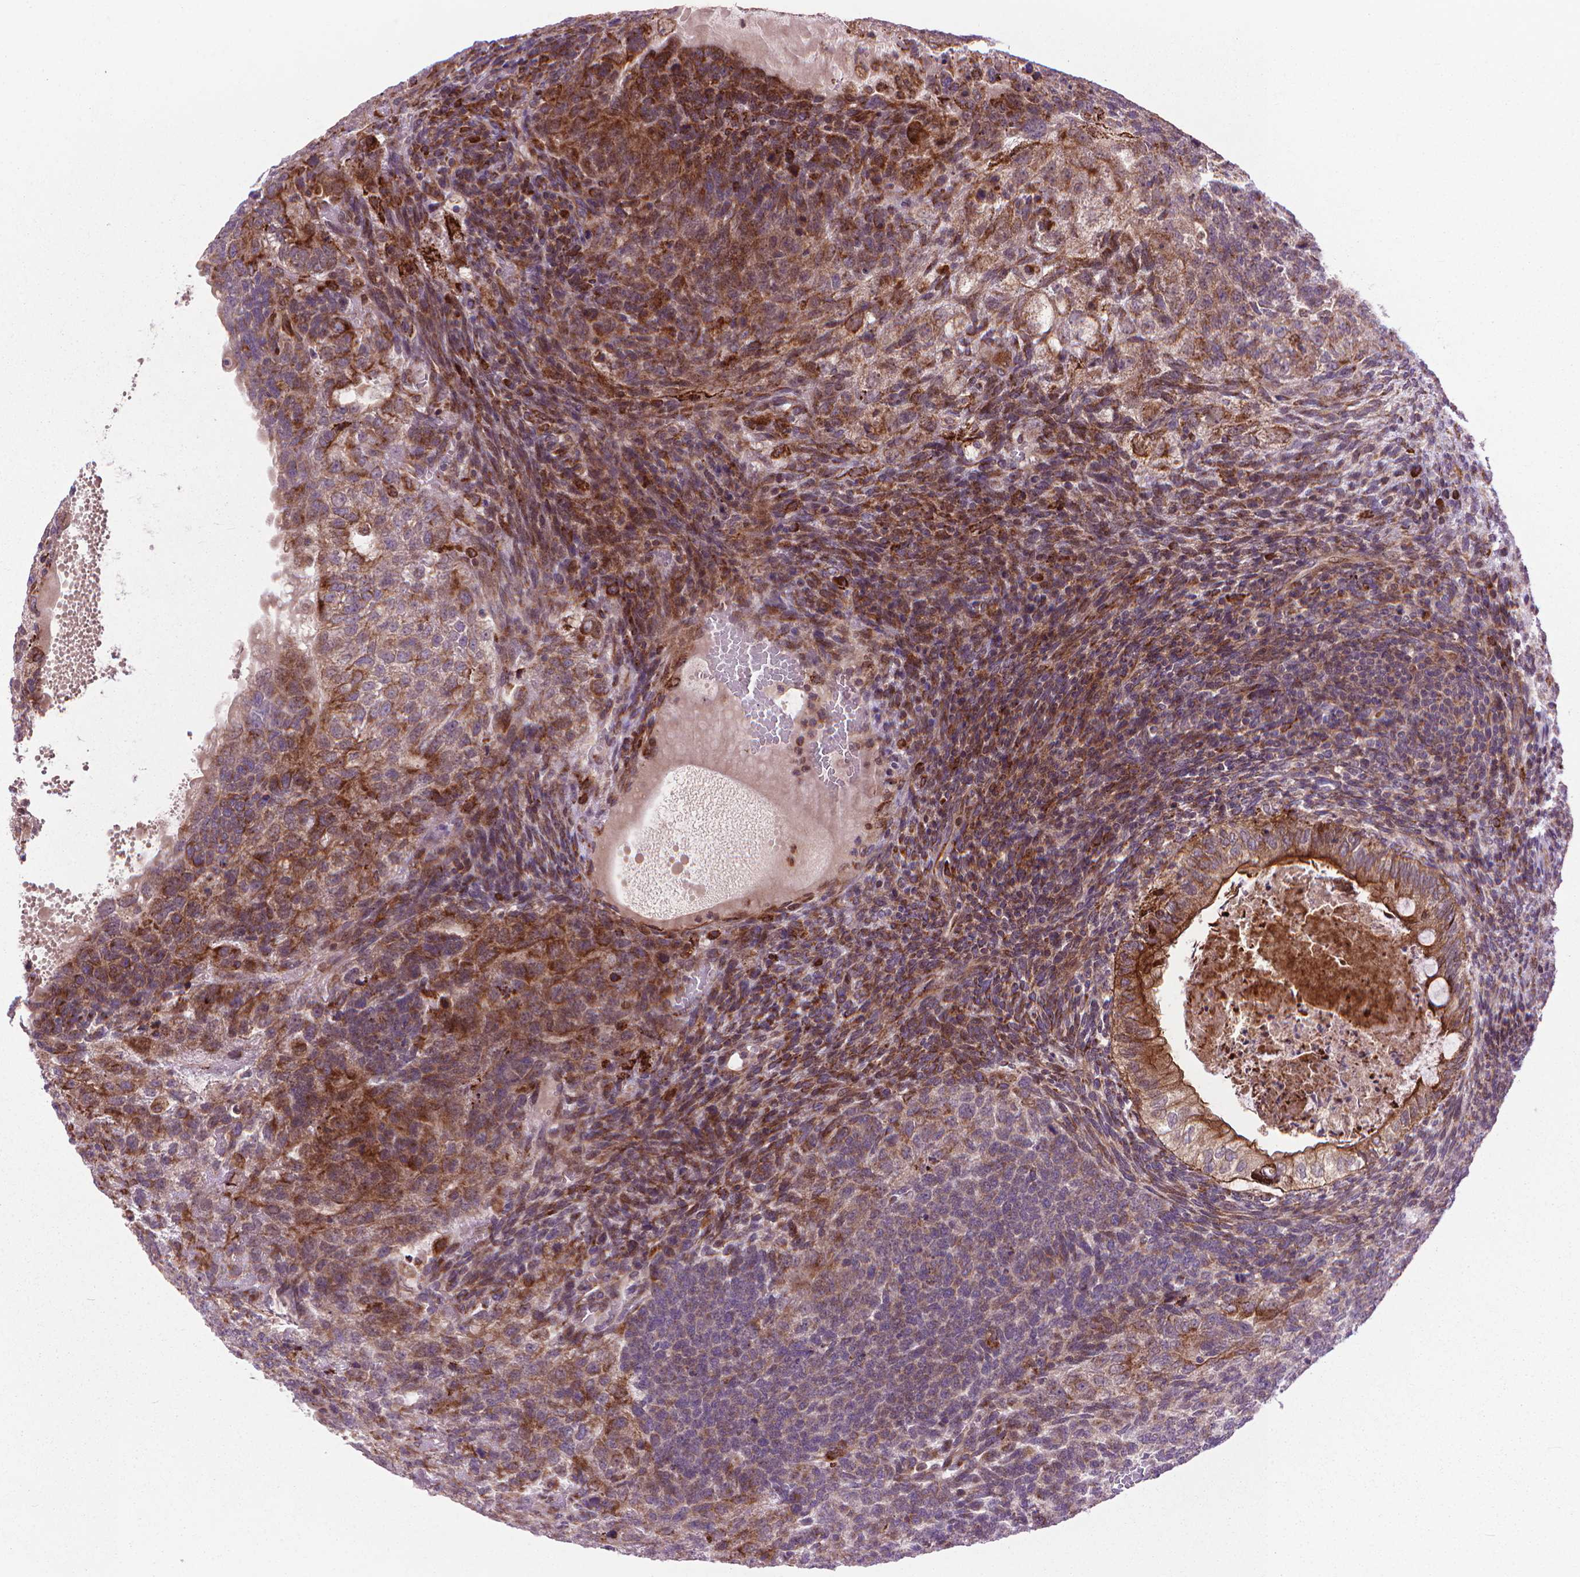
{"staining": {"intensity": "moderate", "quantity": "25%-75%", "location": "cytoplasmic/membranous"}, "tissue": "testis cancer", "cell_type": "Tumor cells", "image_type": "cancer", "snomed": [{"axis": "morphology", "description": "Normal tissue, NOS"}, {"axis": "morphology", "description": "Carcinoma, Embryonal, NOS"}, {"axis": "topography", "description": "Testis"}, {"axis": "topography", "description": "Epididymis"}], "caption": "Testis cancer tissue displays moderate cytoplasmic/membranous expression in about 25%-75% of tumor cells, visualized by immunohistochemistry.", "gene": "MYH14", "patient": {"sex": "male", "age": 23}}